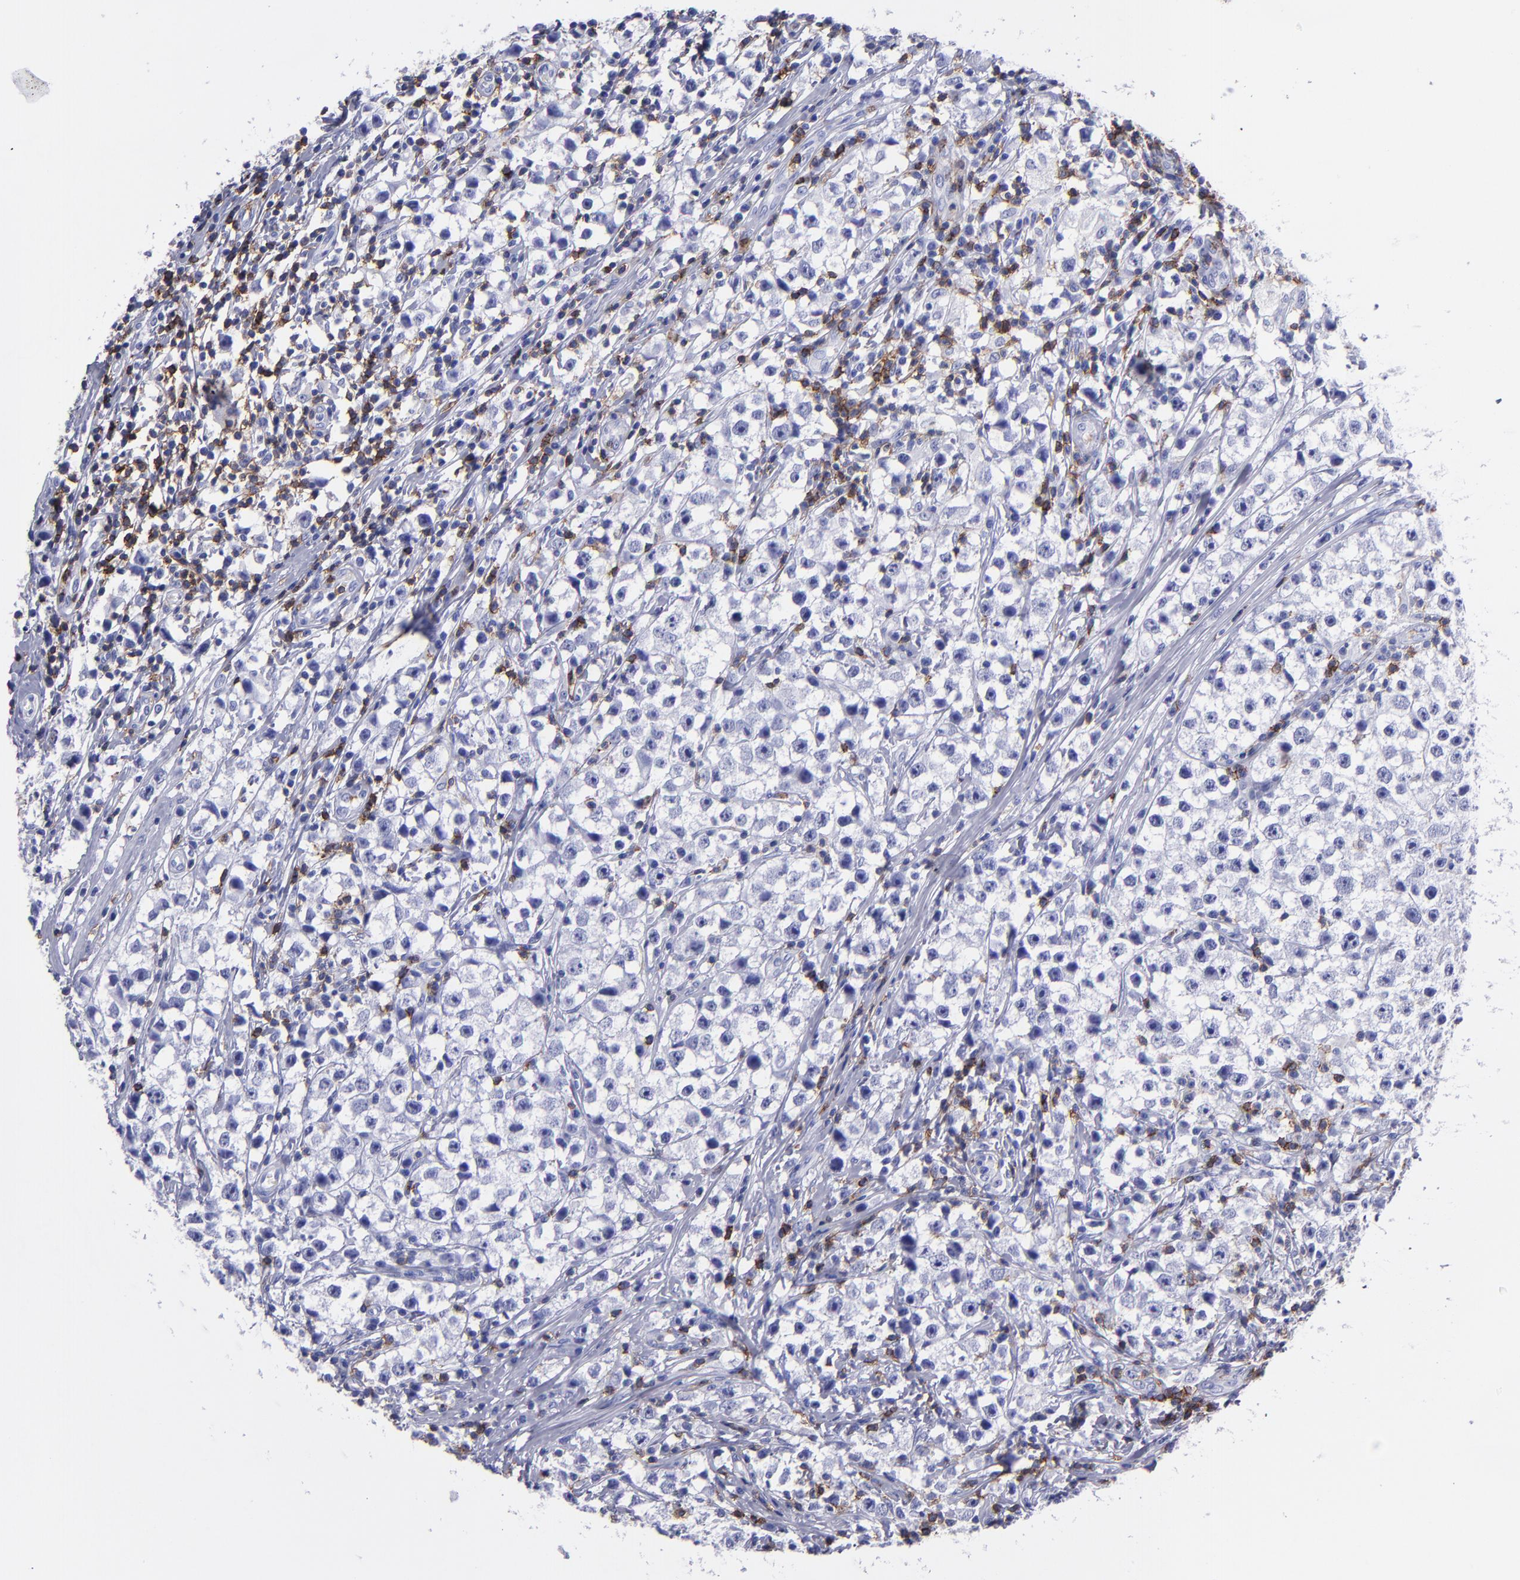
{"staining": {"intensity": "negative", "quantity": "none", "location": "none"}, "tissue": "testis cancer", "cell_type": "Tumor cells", "image_type": "cancer", "snomed": [{"axis": "morphology", "description": "Seminoma, NOS"}, {"axis": "topography", "description": "Testis"}], "caption": "DAB immunohistochemical staining of testis cancer shows no significant positivity in tumor cells.", "gene": "CD6", "patient": {"sex": "male", "age": 35}}